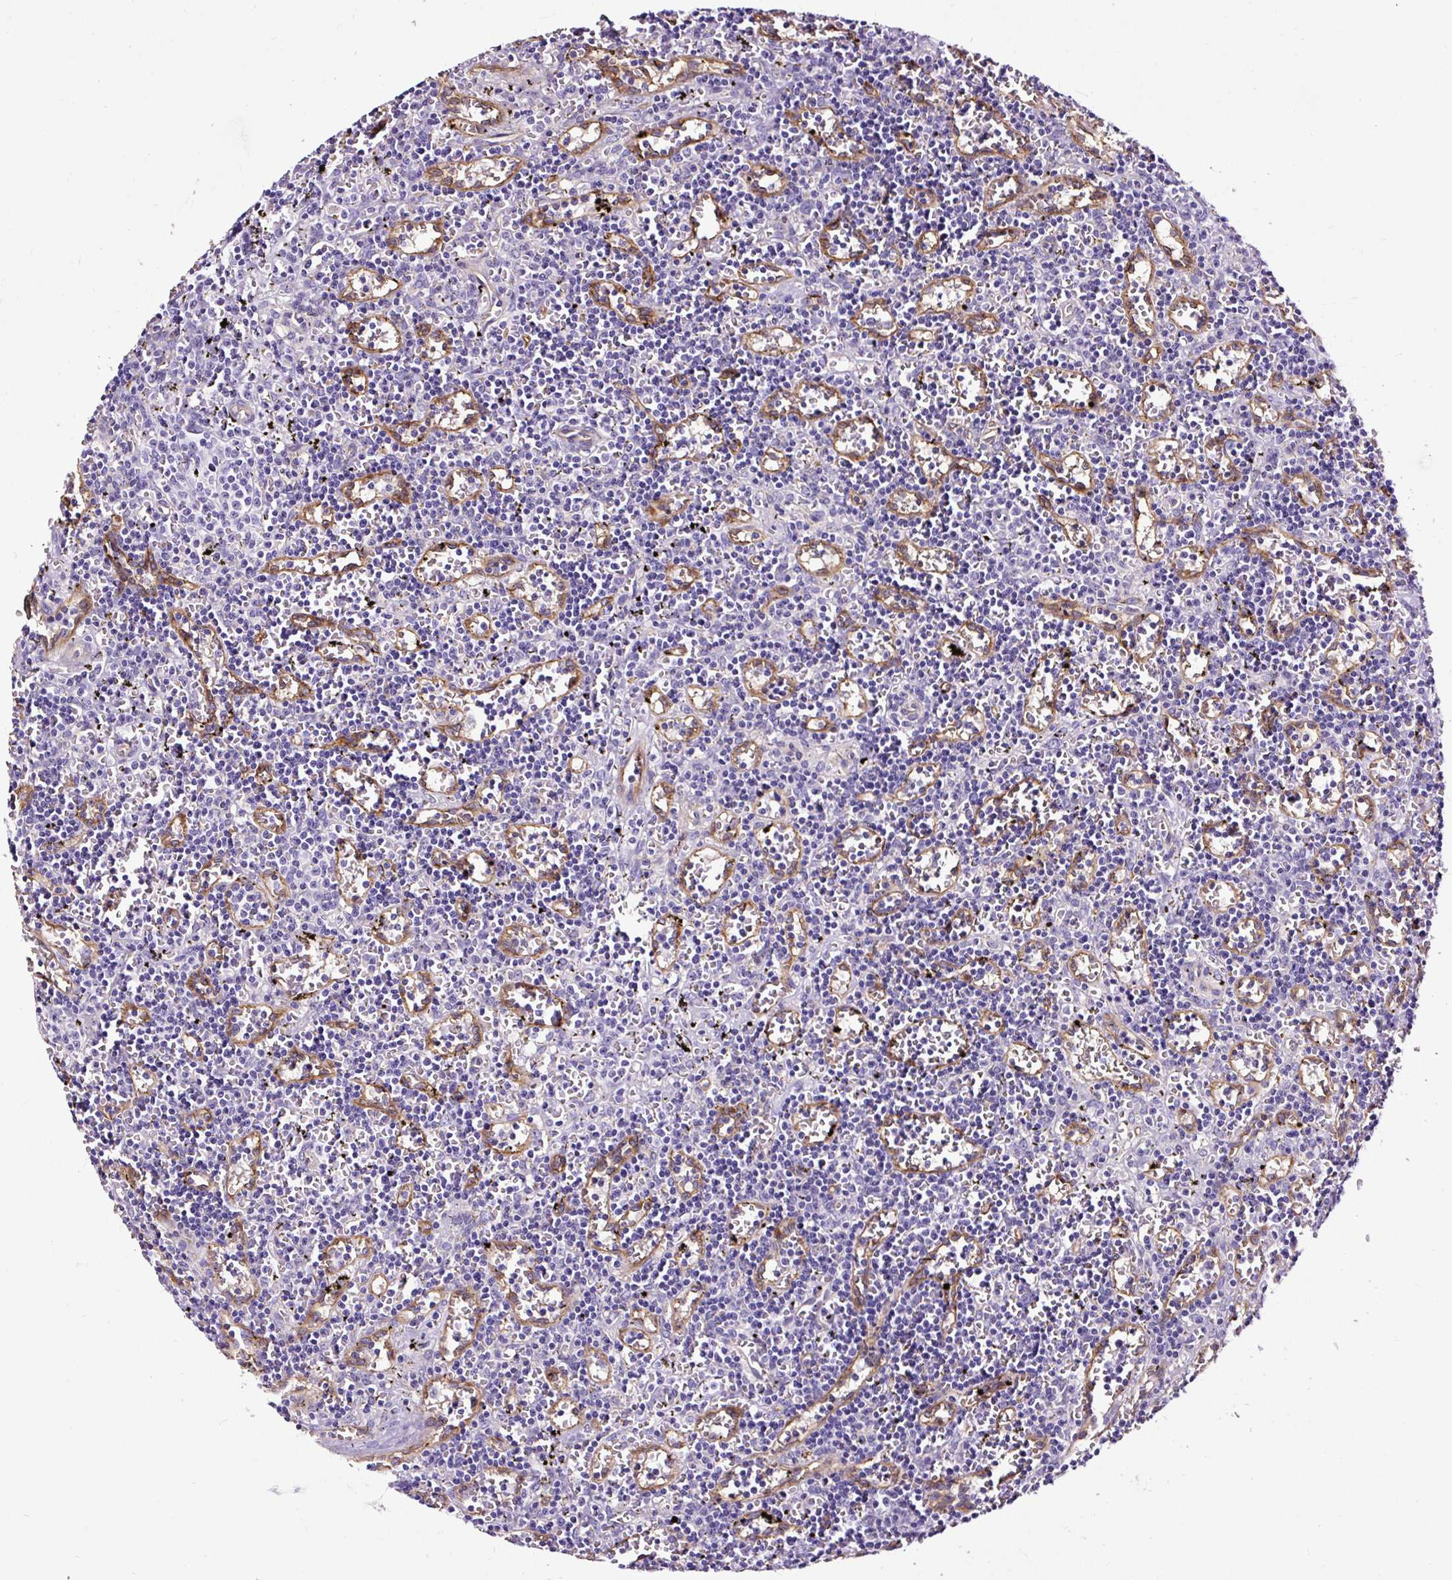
{"staining": {"intensity": "negative", "quantity": "none", "location": "none"}, "tissue": "lymphoma", "cell_type": "Tumor cells", "image_type": "cancer", "snomed": [{"axis": "morphology", "description": "Malignant lymphoma, non-Hodgkin's type, Low grade"}, {"axis": "topography", "description": "Spleen"}], "caption": "Low-grade malignant lymphoma, non-Hodgkin's type was stained to show a protein in brown. There is no significant positivity in tumor cells.", "gene": "SLC7A8", "patient": {"sex": "male", "age": 60}}